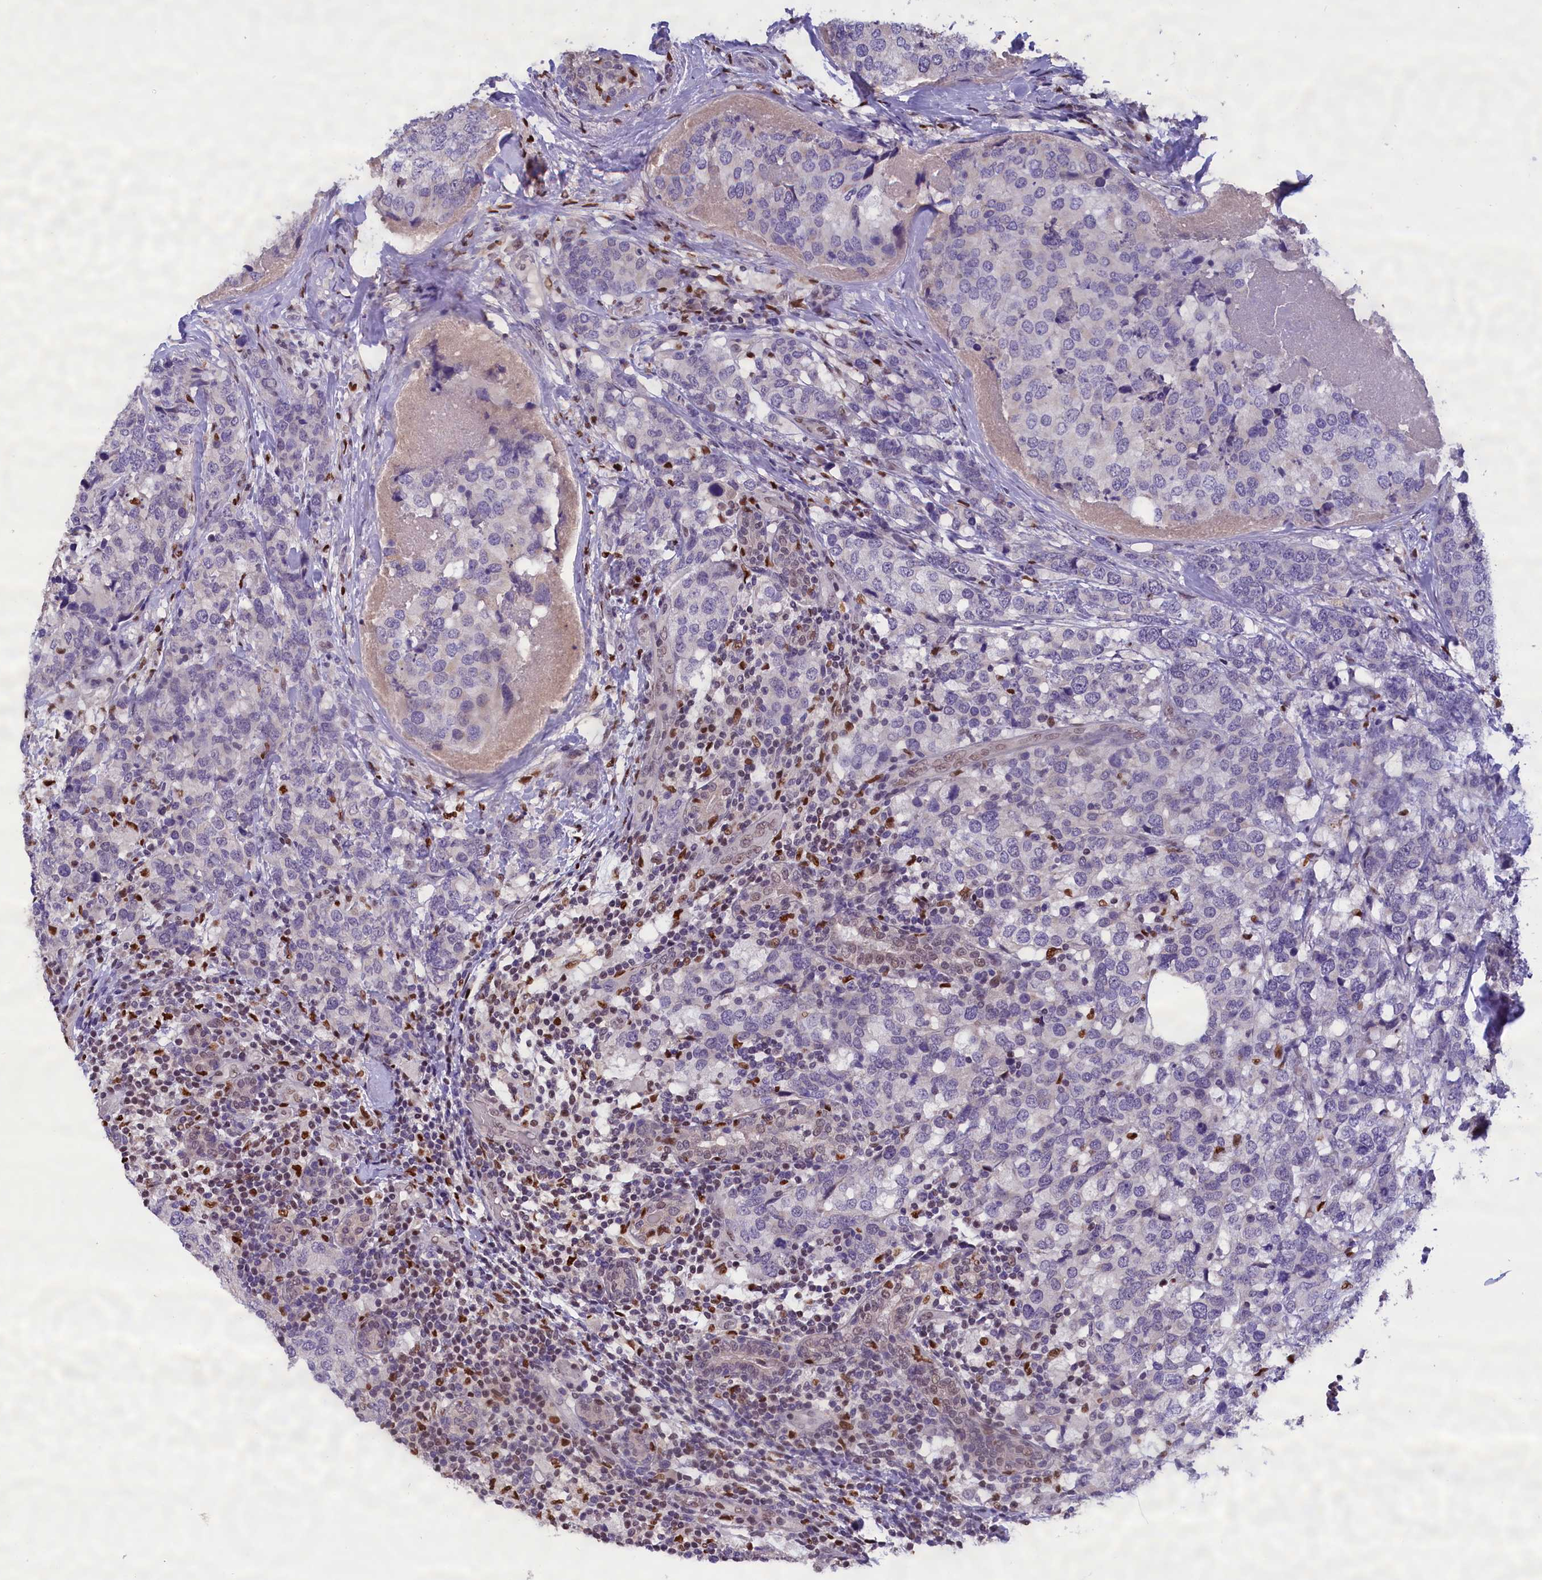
{"staining": {"intensity": "negative", "quantity": "none", "location": "none"}, "tissue": "breast cancer", "cell_type": "Tumor cells", "image_type": "cancer", "snomed": [{"axis": "morphology", "description": "Lobular carcinoma"}, {"axis": "topography", "description": "Breast"}], "caption": "Tumor cells are negative for protein expression in human breast cancer (lobular carcinoma). (Stains: DAB immunohistochemistry (IHC) with hematoxylin counter stain, Microscopy: brightfield microscopy at high magnification).", "gene": "BTBD9", "patient": {"sex": "female", "age": 59}}